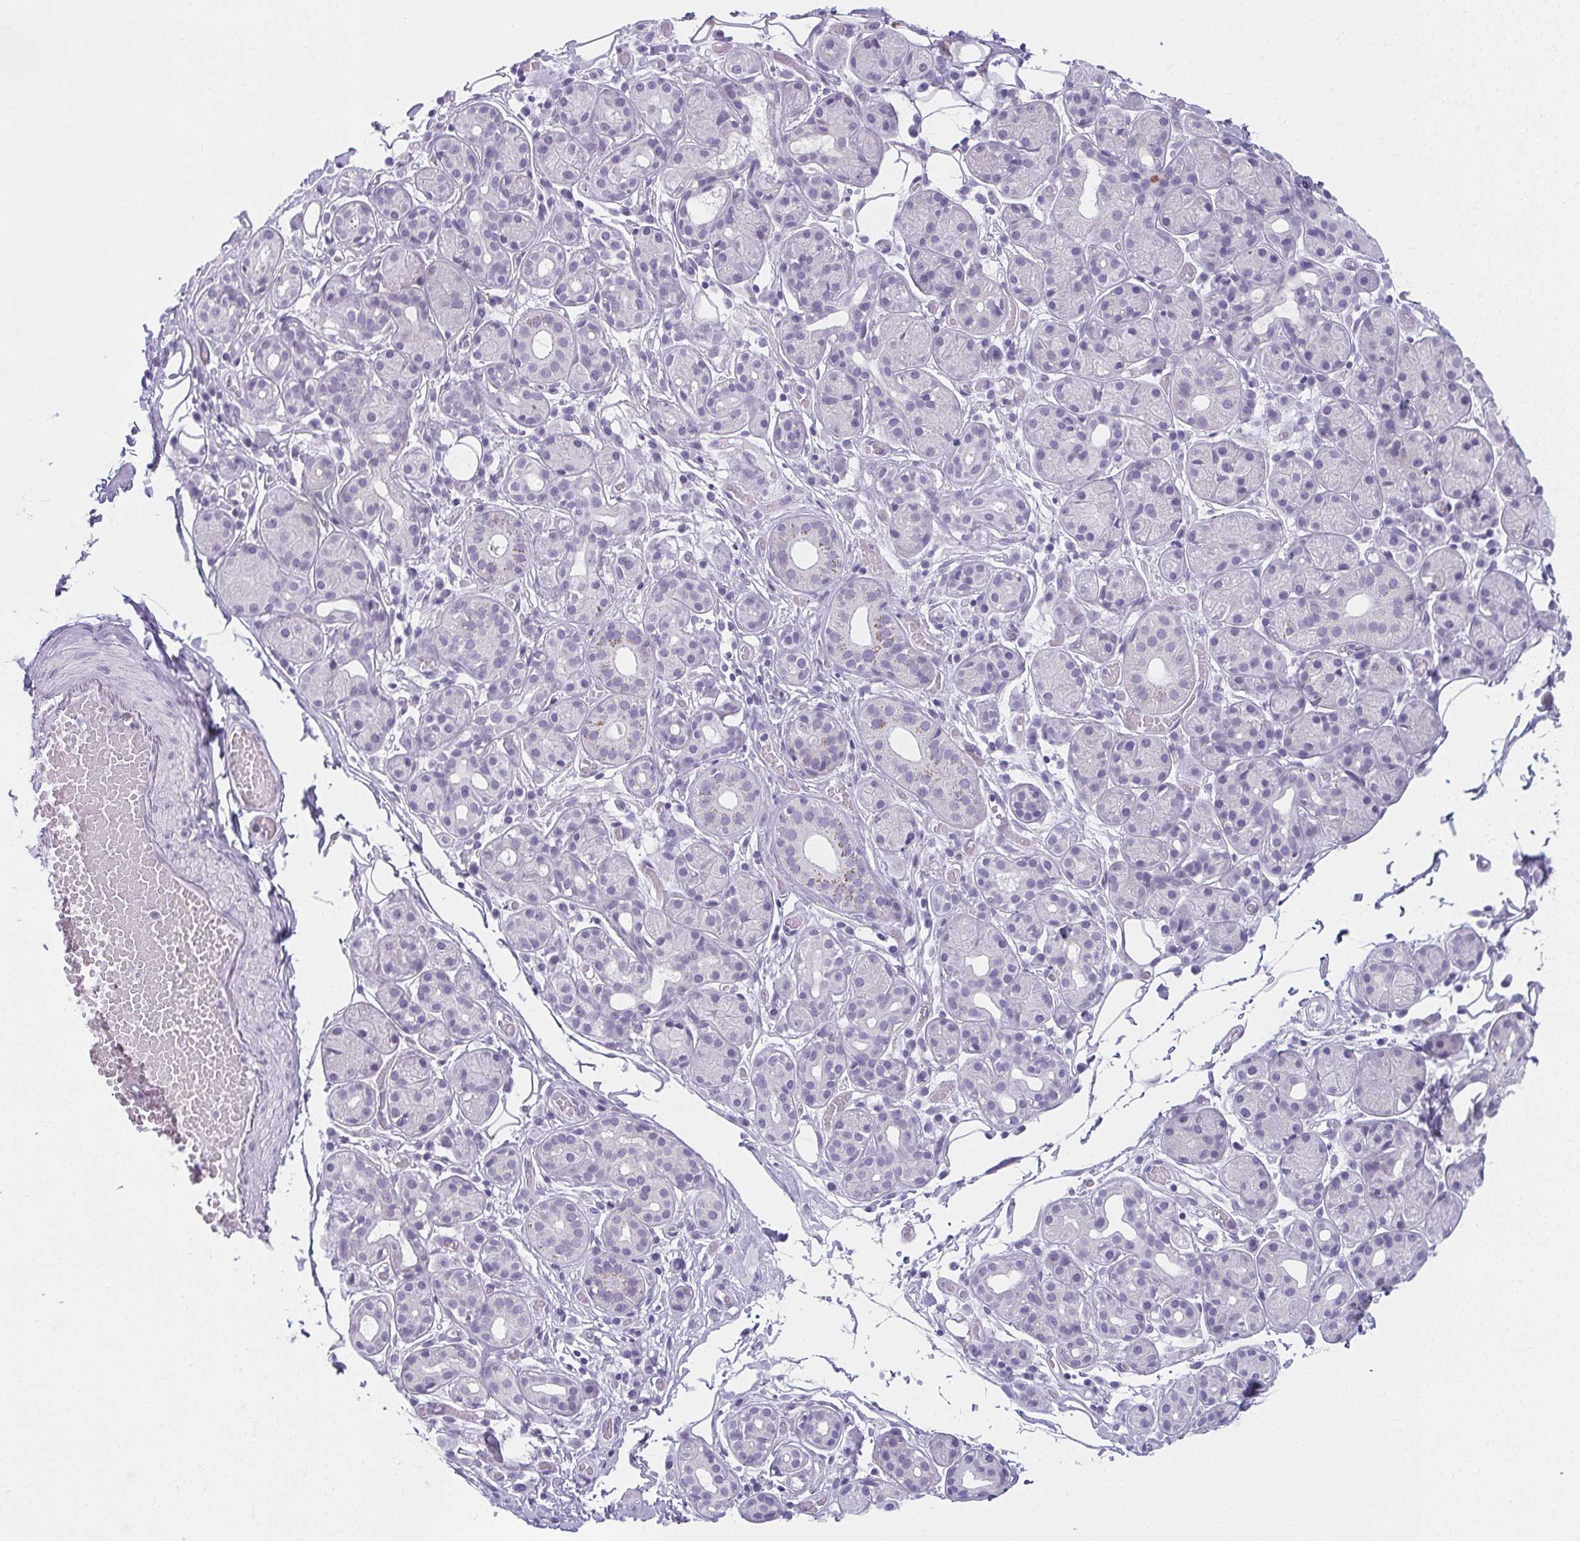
{"staining": {"intensity": "weak", "quantity": "<25%", "location": "cytoplasmic/membranous"}, "tissue": "salivary gland", "cell_type": "Glandular cells", "image_type": "normal", "snomed": [{"axis": "morphology", "description": "Normal tissue, NOS"}, {"axis": "topography", "description": "Salivary gland"}, {"axis": "topography", "description": "Peripheral nerve tissue"}], "caption": "Immunohistochemistry photomicrograph of unremarkable salivary gland: salivary gland stained with DAB reveals no significant protein expression in glandular cells.", "gene": "MOBP", "patient": {"sex": "male", "age": 71}}